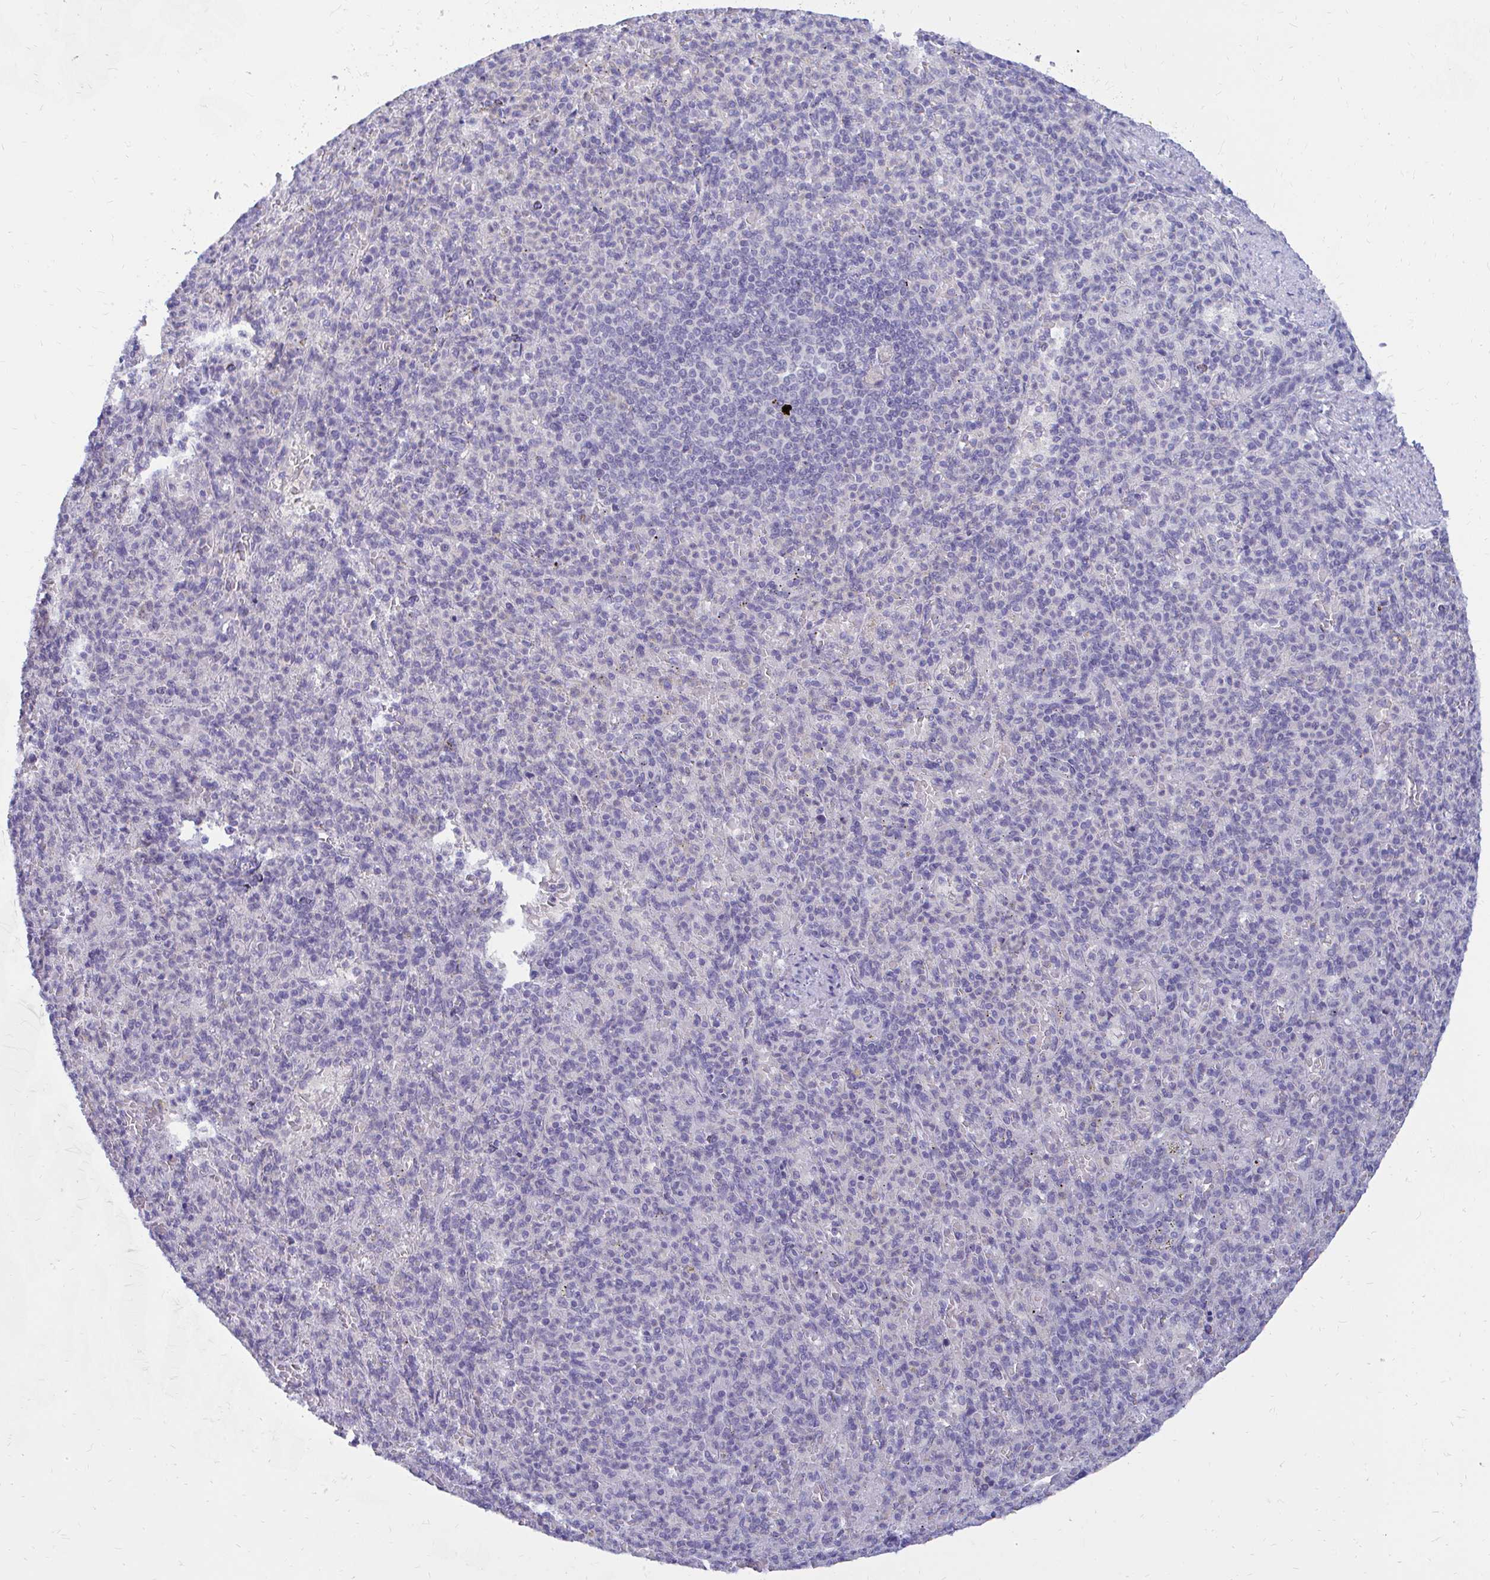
{"staining": {"intensity": "negative", "quantity": "none", "location": "none"}, "tissue": "spleen", "cell_type": "Cells in red pulp", "image_type": "normal", "snomed": [{"axis": "morphology", "description": "Normal tissue, NOS"}, {"axis": "topography", "description": "Spleen"}], "caption": "IHC of normal spleen demonstrates no expression in cells in red pulp. (DAB immunohistochemistry visualized using brightfield microscopy, high magnification).", "gene": "CSE1L", "patient": {"sex": "female", "age": 74}}